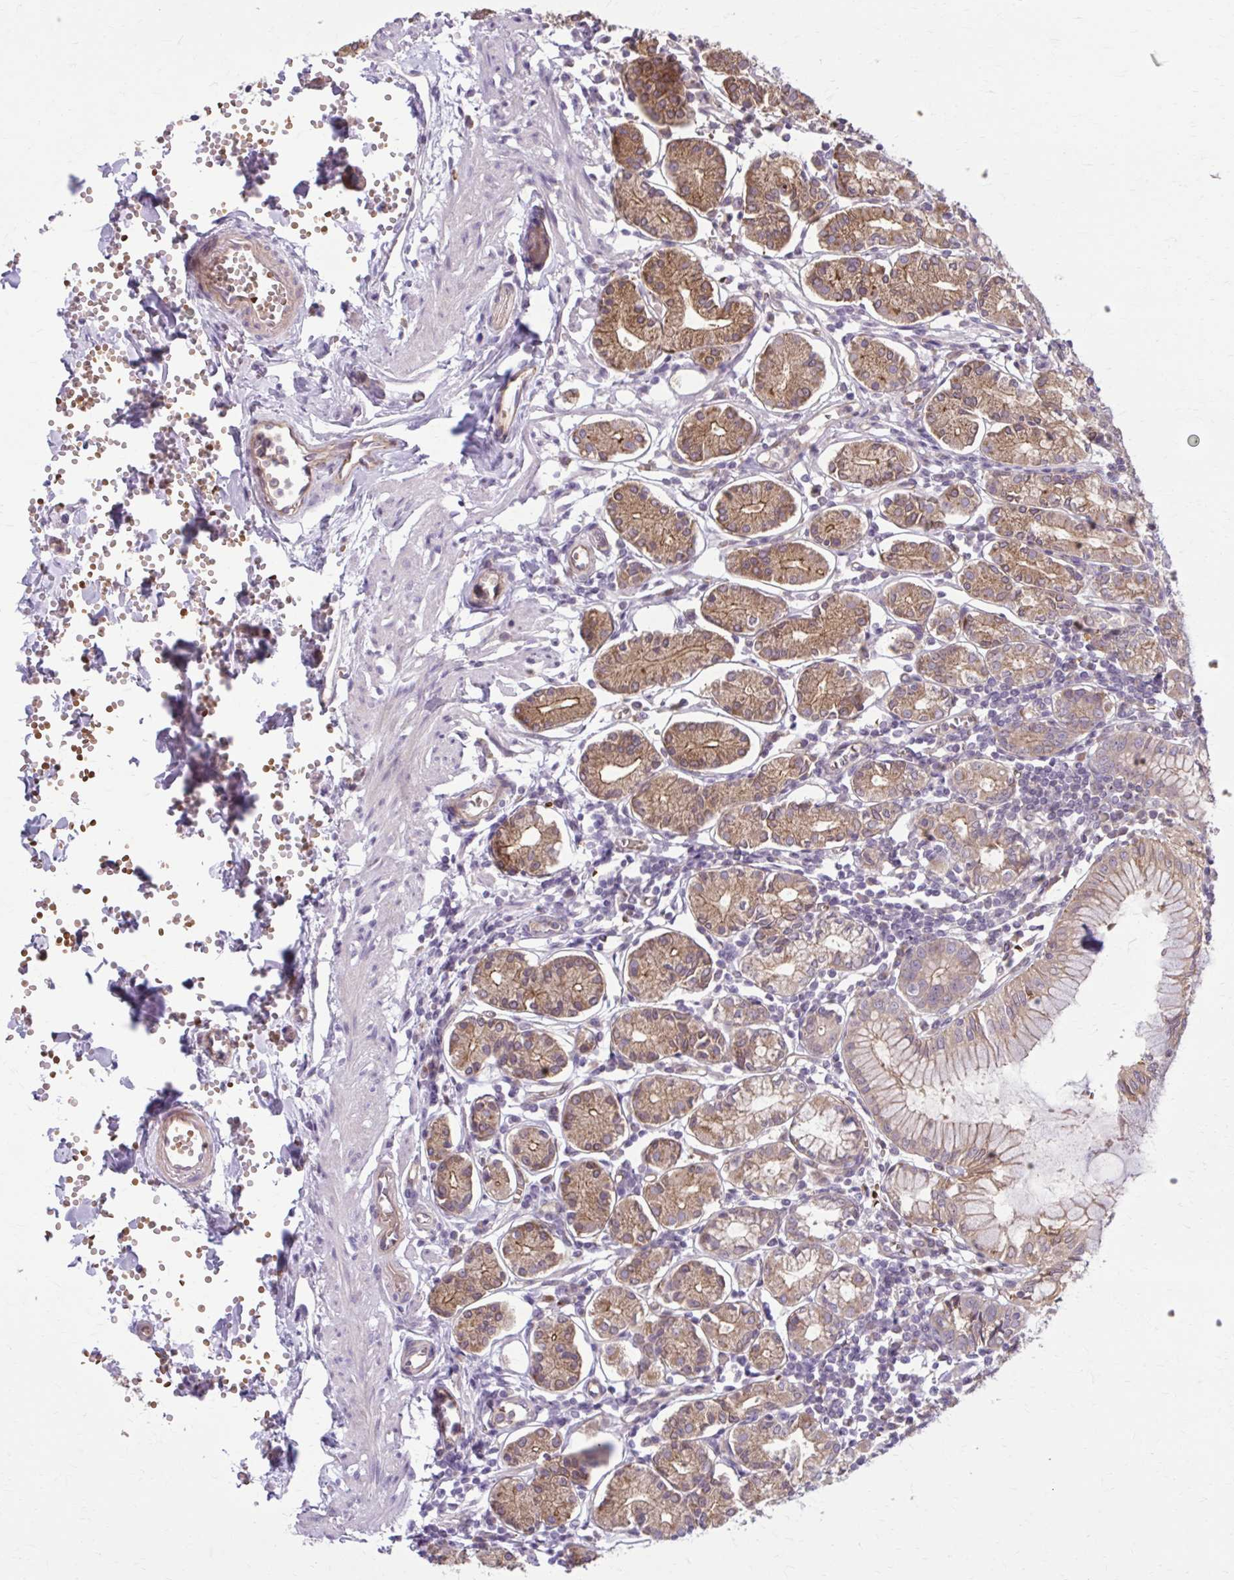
{"staining": {"intensity": "moderate", "quantity": "25%-75%", "location": "cytoplasmic/membranous"}, "tissue": "stomach", "cell_type": "Glandular cells", "image_type": "normal", "snomed": [{"axis": "morphology", "description": "Normal tissue, NOS"}, {"axis": "topography", "description": "Stomach"}], "caption": "This histopathology image exhibits normal stomach stained with IHC to label a protein in brown. The cytoplasmic/membranous of glandular cells show moderate positivity for the protein. Nuclei are counter-stained blue.", "gene": "SNF8", "patient": {"sex": "female", "age": 62}}